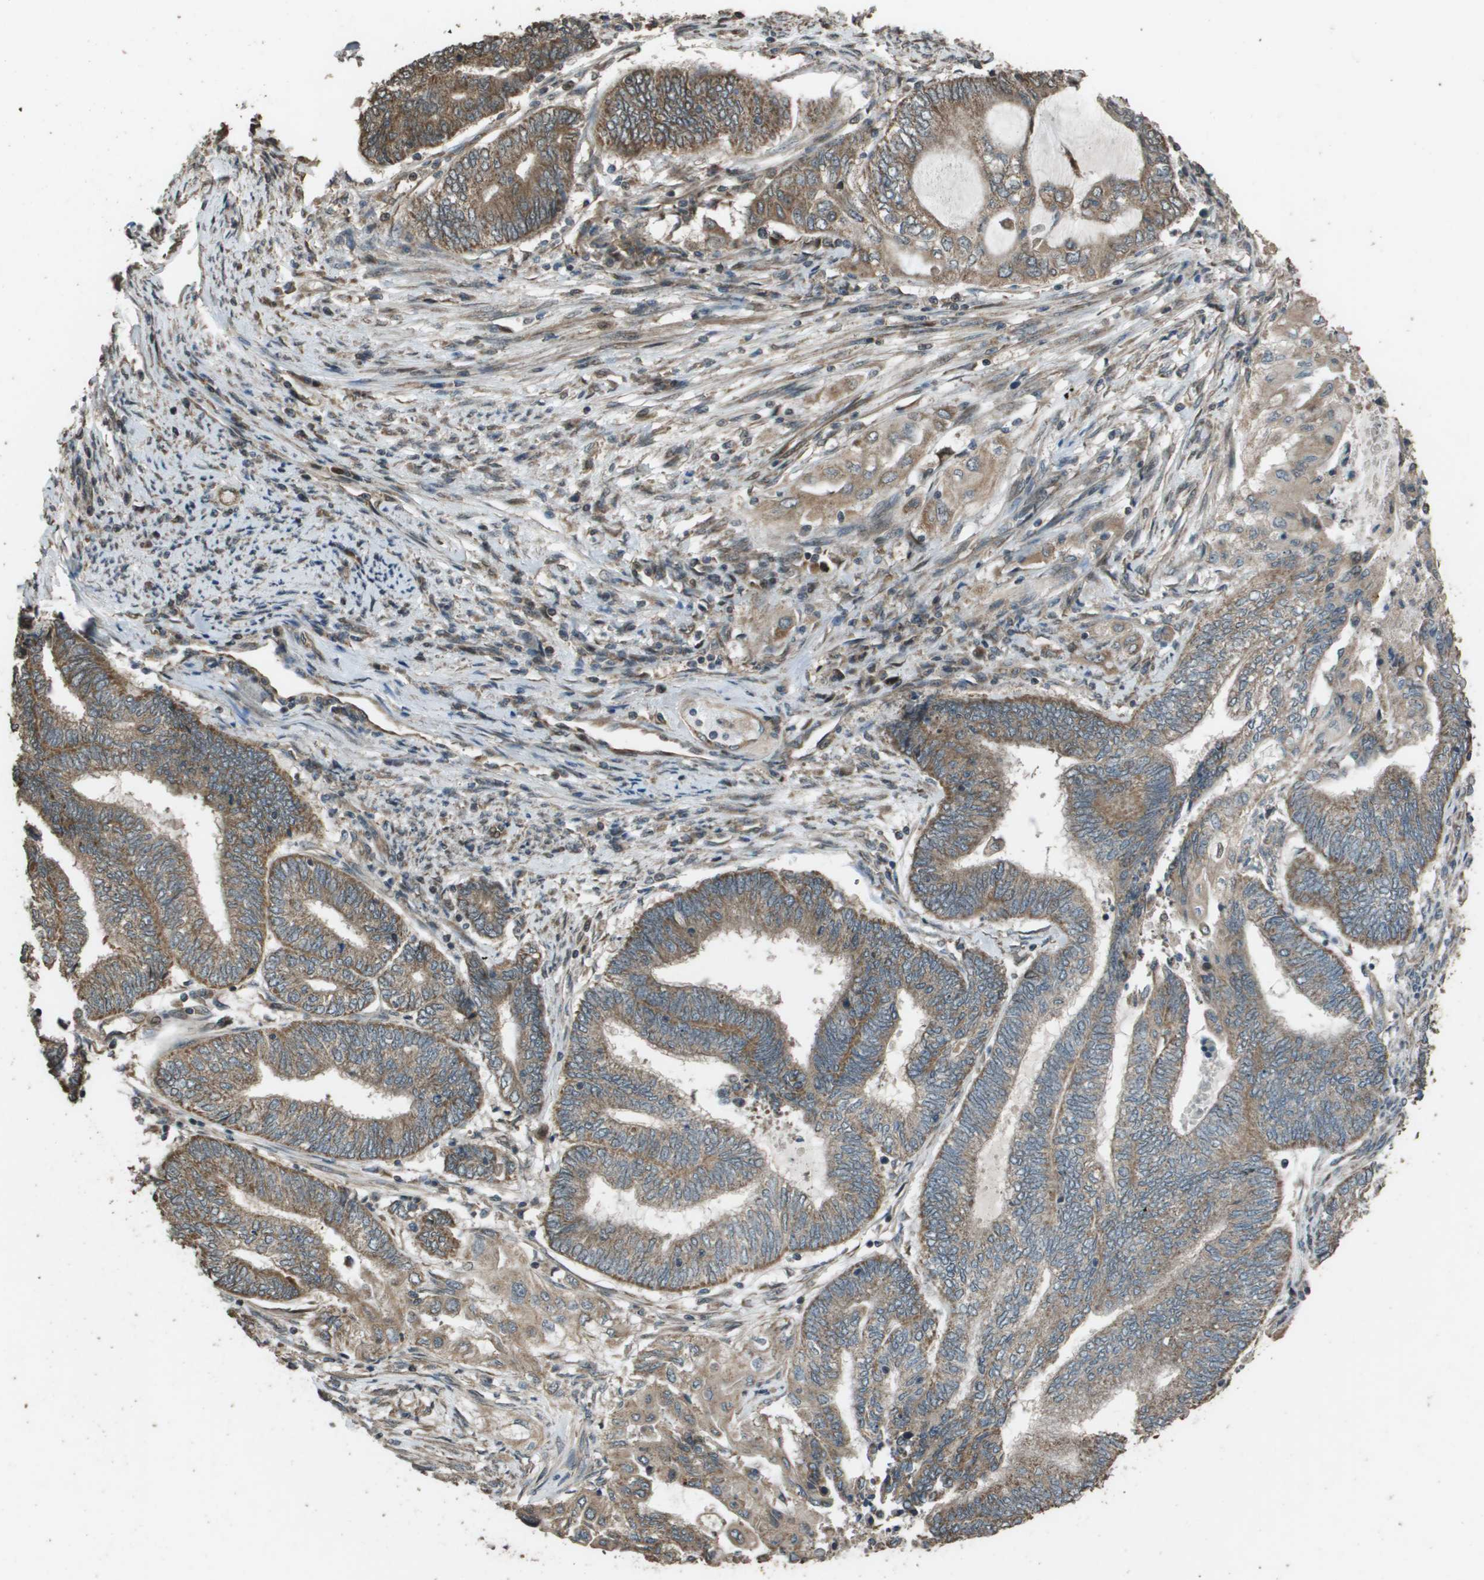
{"staining": {"intensity": "moderate", "quantity": ">75%", "location": "cytoplasmic/membranous"}, "tissue": "endometrial cancer", "cell_type": "Tumor cells", "image_type": "cancer", "snomed": [{"axis": "morphology", "description": "Adenocarcinoma, NOS"}, {"axis": "topography", "description": "Uterus"}, {"axis": "topography", "description": "Endometrium"}], "caption": "Immunohistochemical staining of human endometrial cancer shows medium levels of moderate cytoplasmic/membranous expression in about >75% of tumor cells.", "gene": "FIG4", "patient": {"sex": "female", "age": 70}}